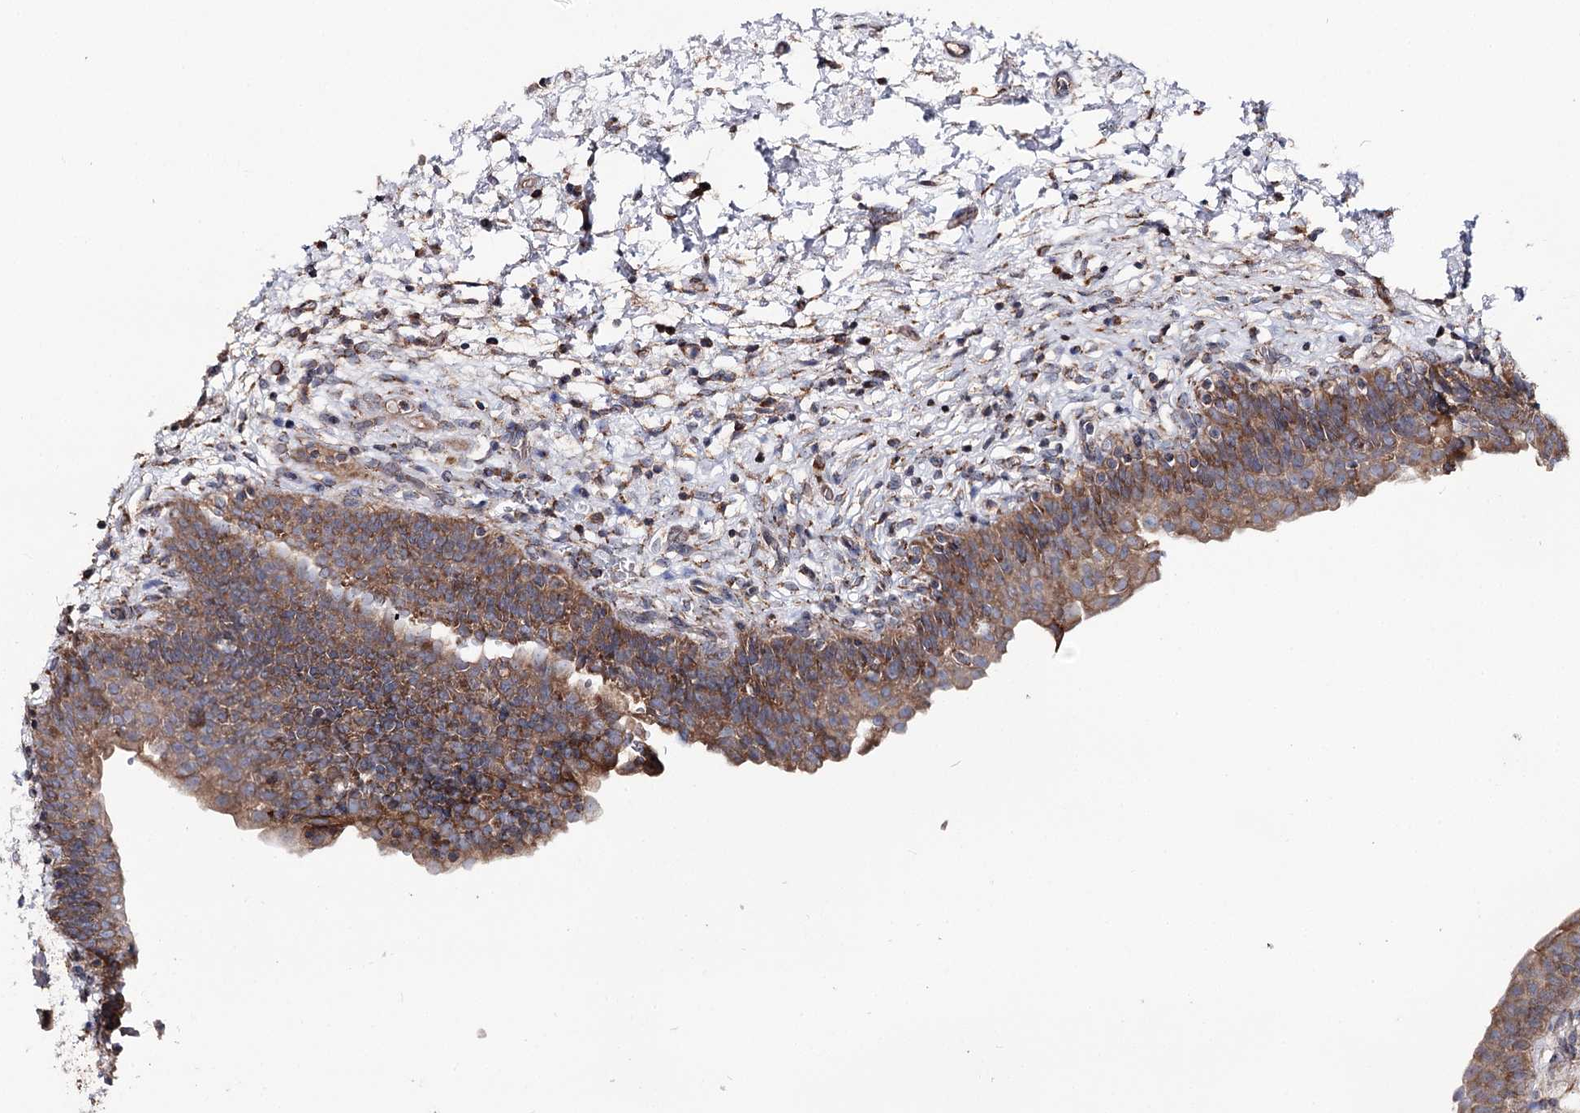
{"staining": {"intensity": "moderate", "quantity": ">75%", "location": "cytoplasmic/membranous"}, "tissue": "urinary bladder", "cell_type": "Urothelial cells", "image_type": "normal", "snomed": [{"axis": "morphology", "description": "Normal tissue, NOS"}, {"axis": "topography", "description": "Urinary bladder"}], "caption": "A brown stain labels moderate cytoplasmic/membranous staining of a protein in urothelial cells of benign urinary bladder.", "gene": "MSANTD2", "patient": {"sex": "male", "age": 83}}